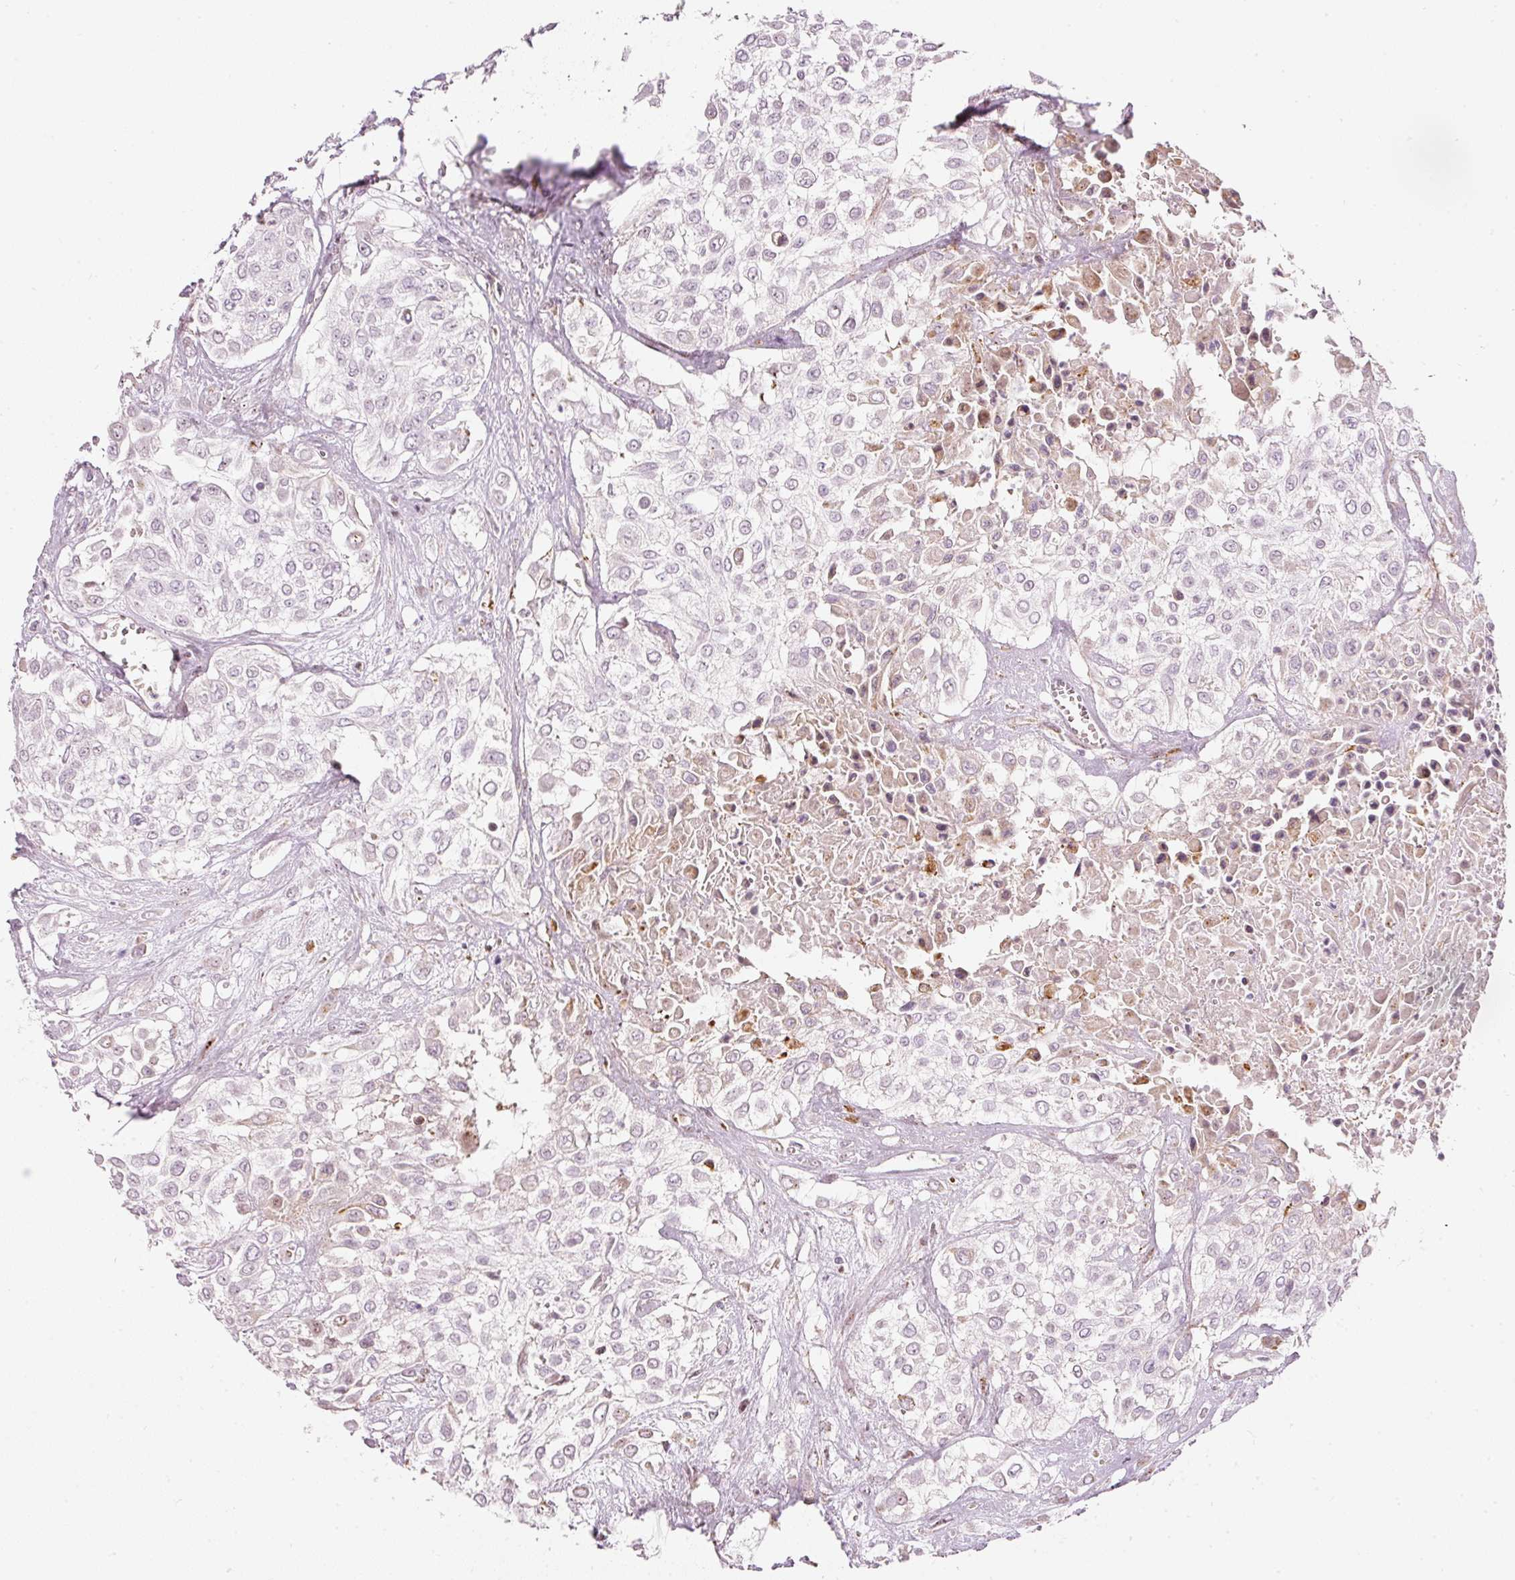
{"staining": {"intensity": "negative", "quantity": "none", "location": "none"}, "tissue": "urothelial cancer", "cell_type": "Tumor cells", "image_type": "cancer", "snomed": [{"axis": "morphology", "description": "Urothelial carcinoma, High grade"}, {"axis": "topography", "description": "Urinary bladder"}], "caption": "Immunohistochemistry image of neoplastic tissue: high-grade urothelial carcinoma stained with DAB (3,3'-diaminobenzidine) demonstrates no significant protein expression in tumor cells.", "gene": "RNF39", "patient": {"sex": "male", "age": 57}}